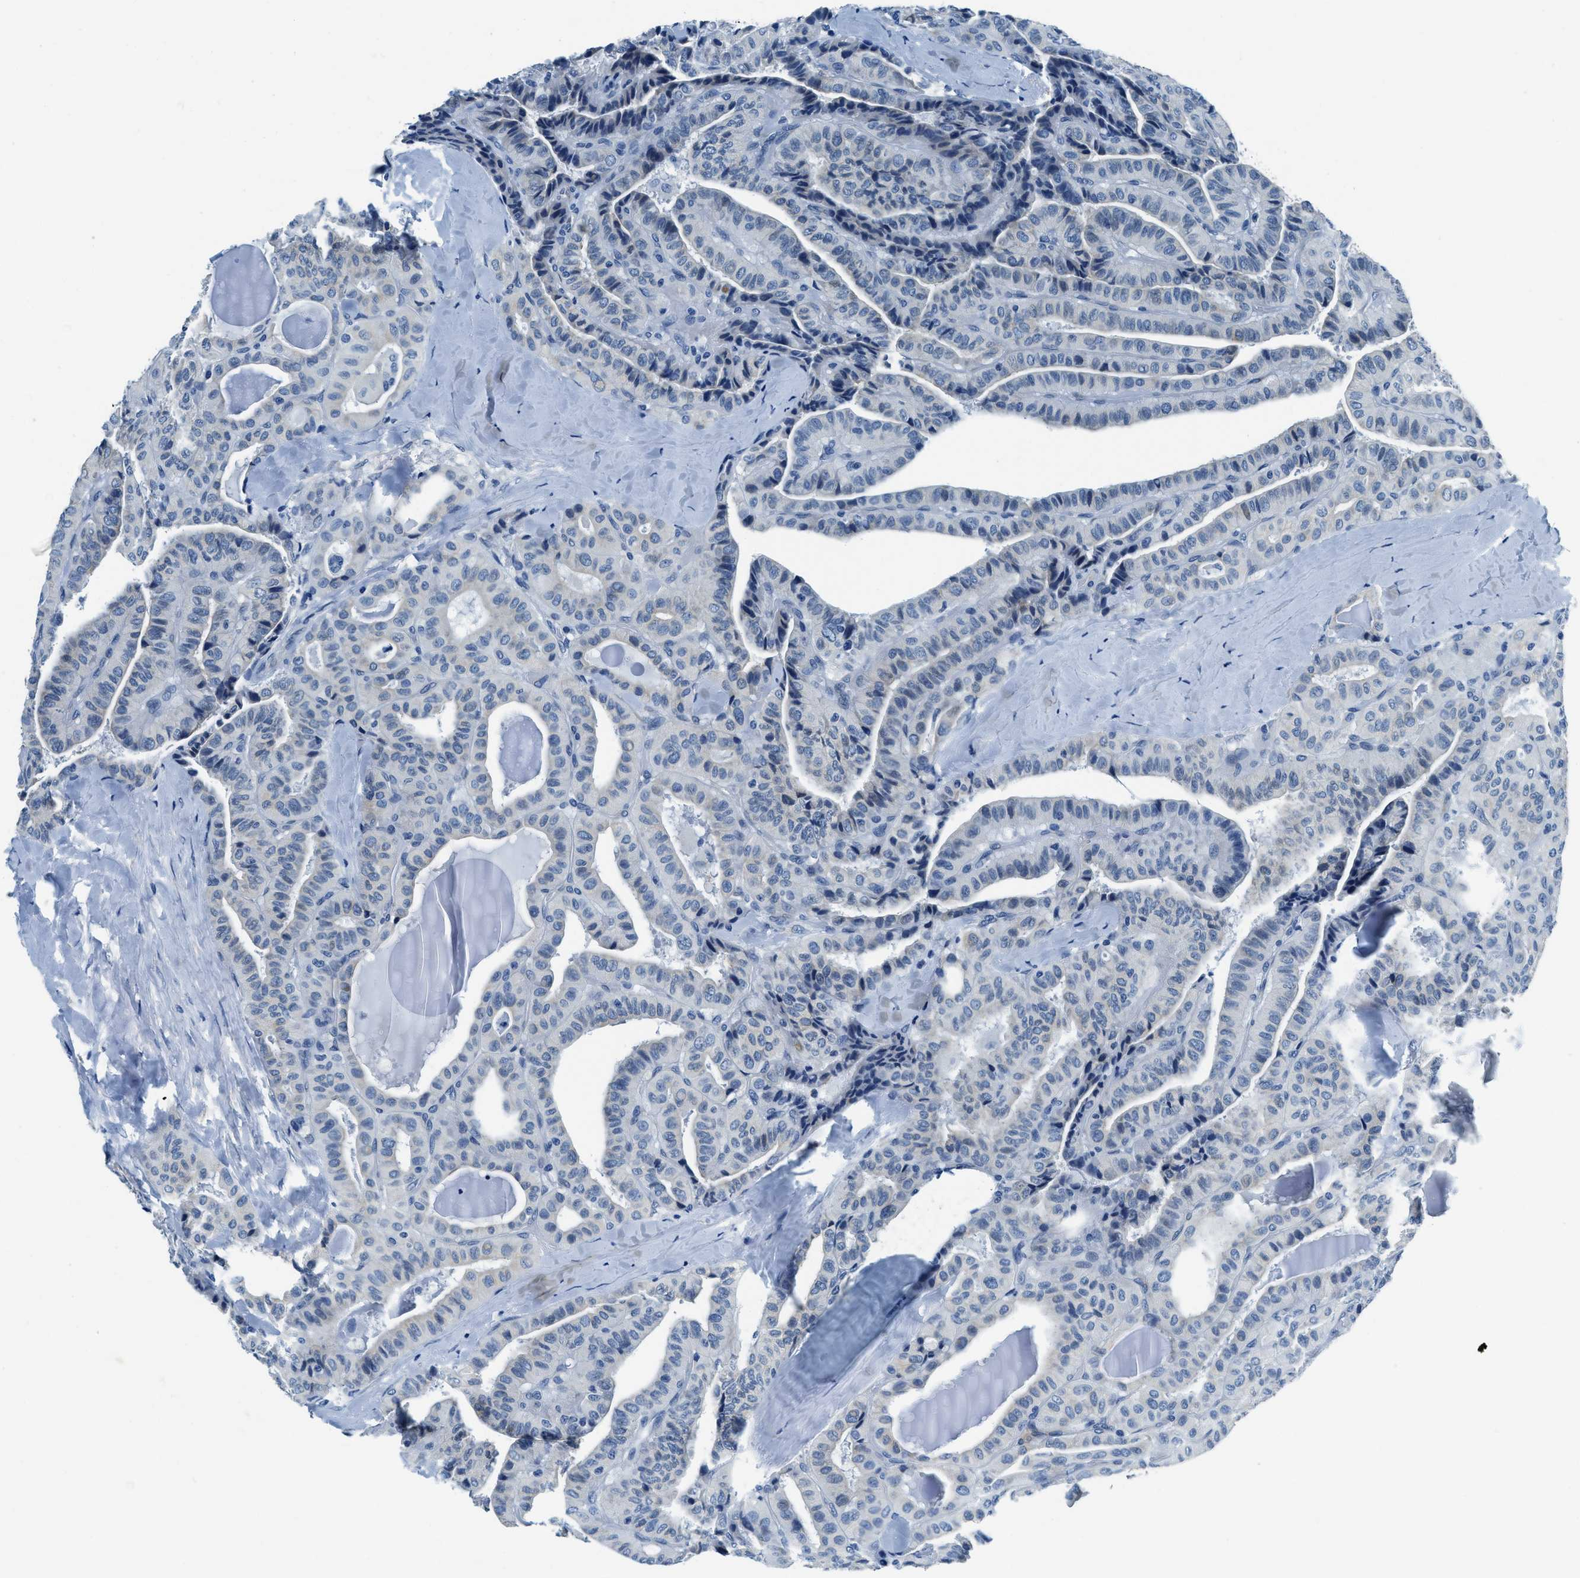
{"staining": {"intensity": "negative", "quantity": "none", "location": "none"}, "tissue": "thyroid cancer", "cell_type": "Tumor cells", "image_type": "cancer", "snomed": [{"axis": "morphology", "description": "Papillary adenocarcinoma, NOS"}, {"axis": "topography", "description": "Thyroid gland"}], "caption": "This is an immunohistochemistry micrograph of human papillary adenocarcinoma (thyroid). There is no staining in tumor cells.", "gene": "UBAC2", "patient": {"sex": "male", "age": 77}}